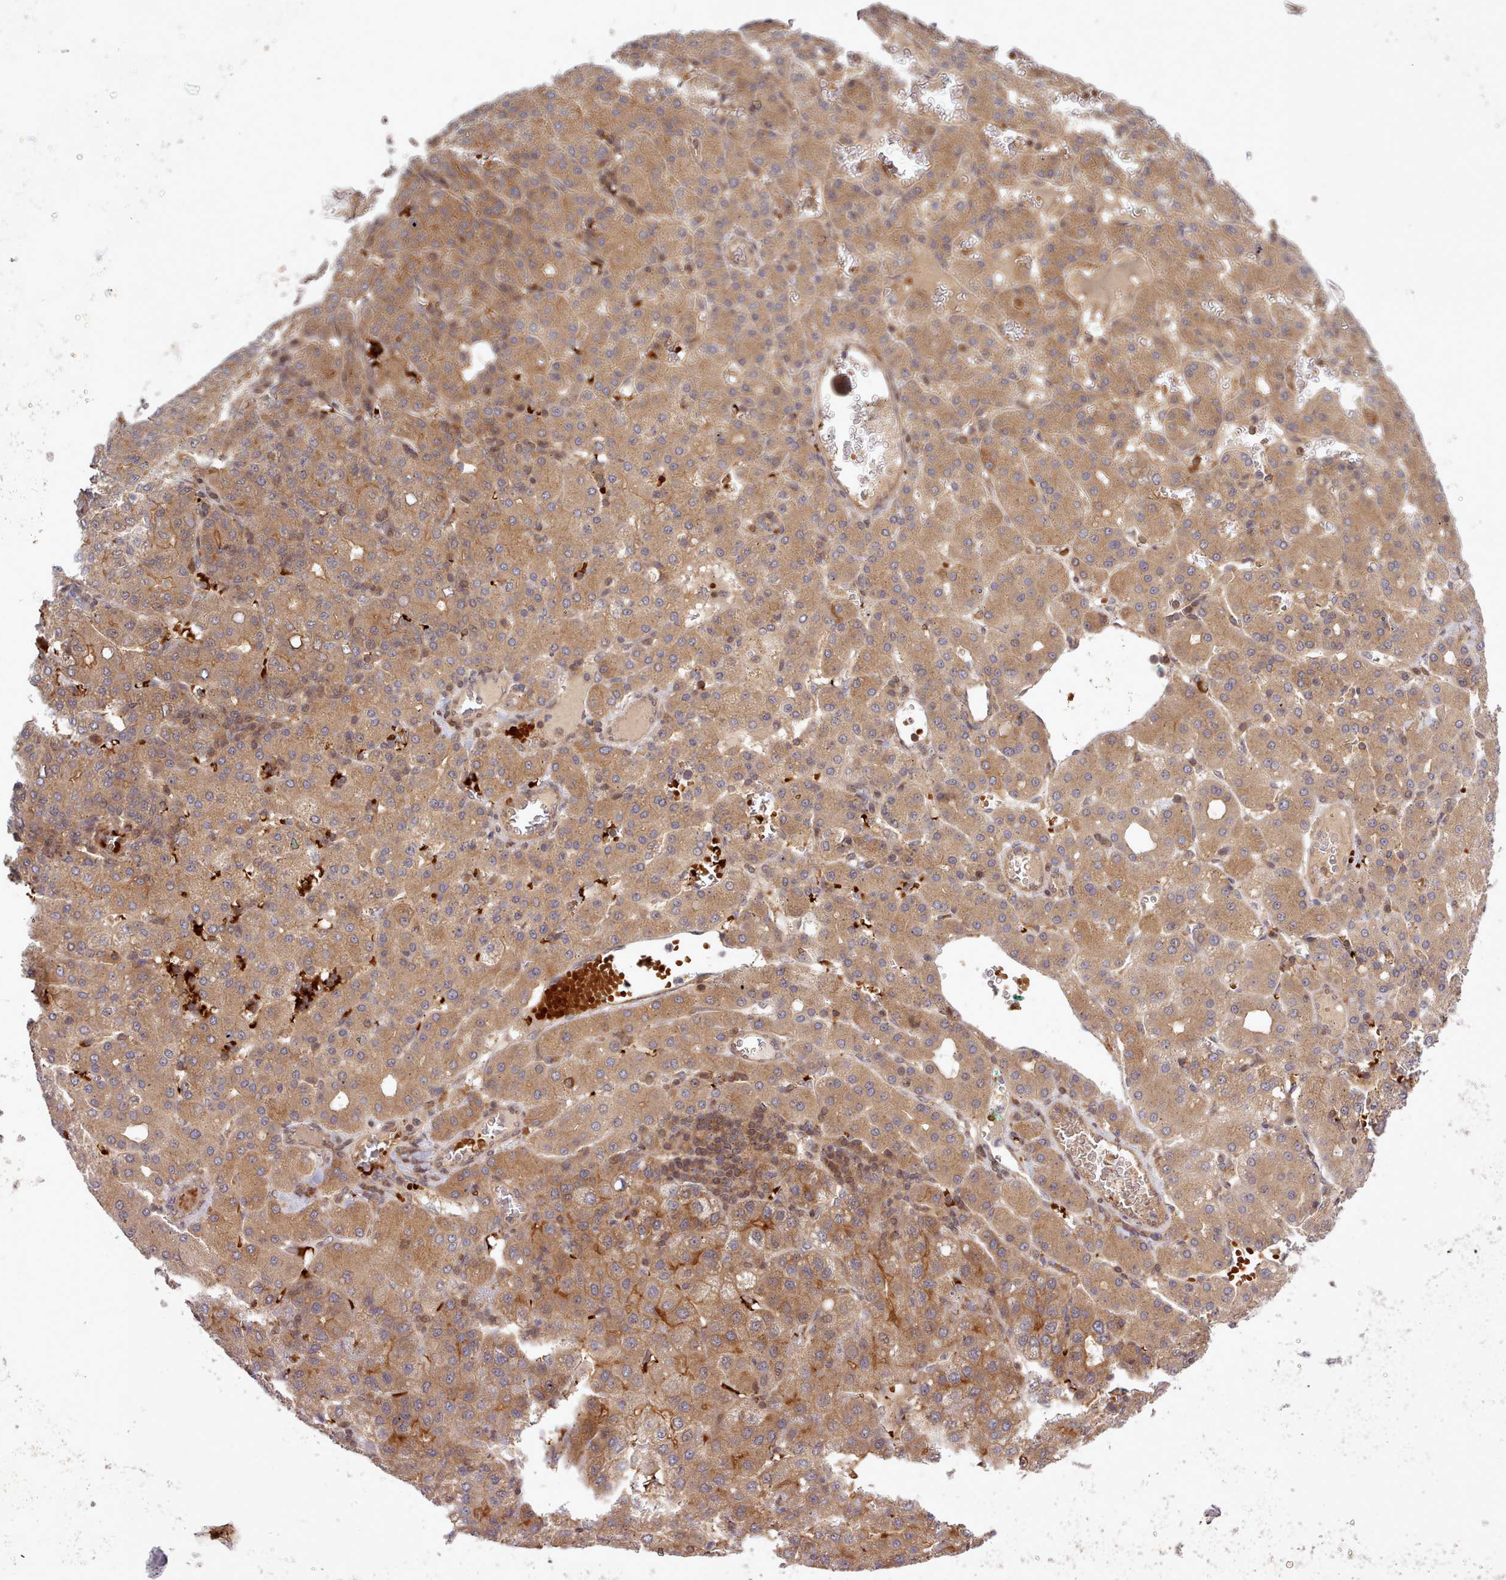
{"staining": {"intensity": "moderate", "quantity": ">75%", "location": "cytoplasmic/membranous"}, "tissue": "liver cancer", "cell_type": "Tumor cells", "image_type": "cancer", "snomed": [{"axis": "morphology", "description": "Carcinoma, Hepatocellular, NOS"}, {"axis": "topography", "description": "Liver"}], "caption": "Immunohistochemical staining of human hepatocellular carcinoma (liver) reveals moderate cytoplasmic/membranous protein positivity in about >75% of tumor cells.", "gene": "UBE2G1", "patient": {"sex": "male", "age": 65}}